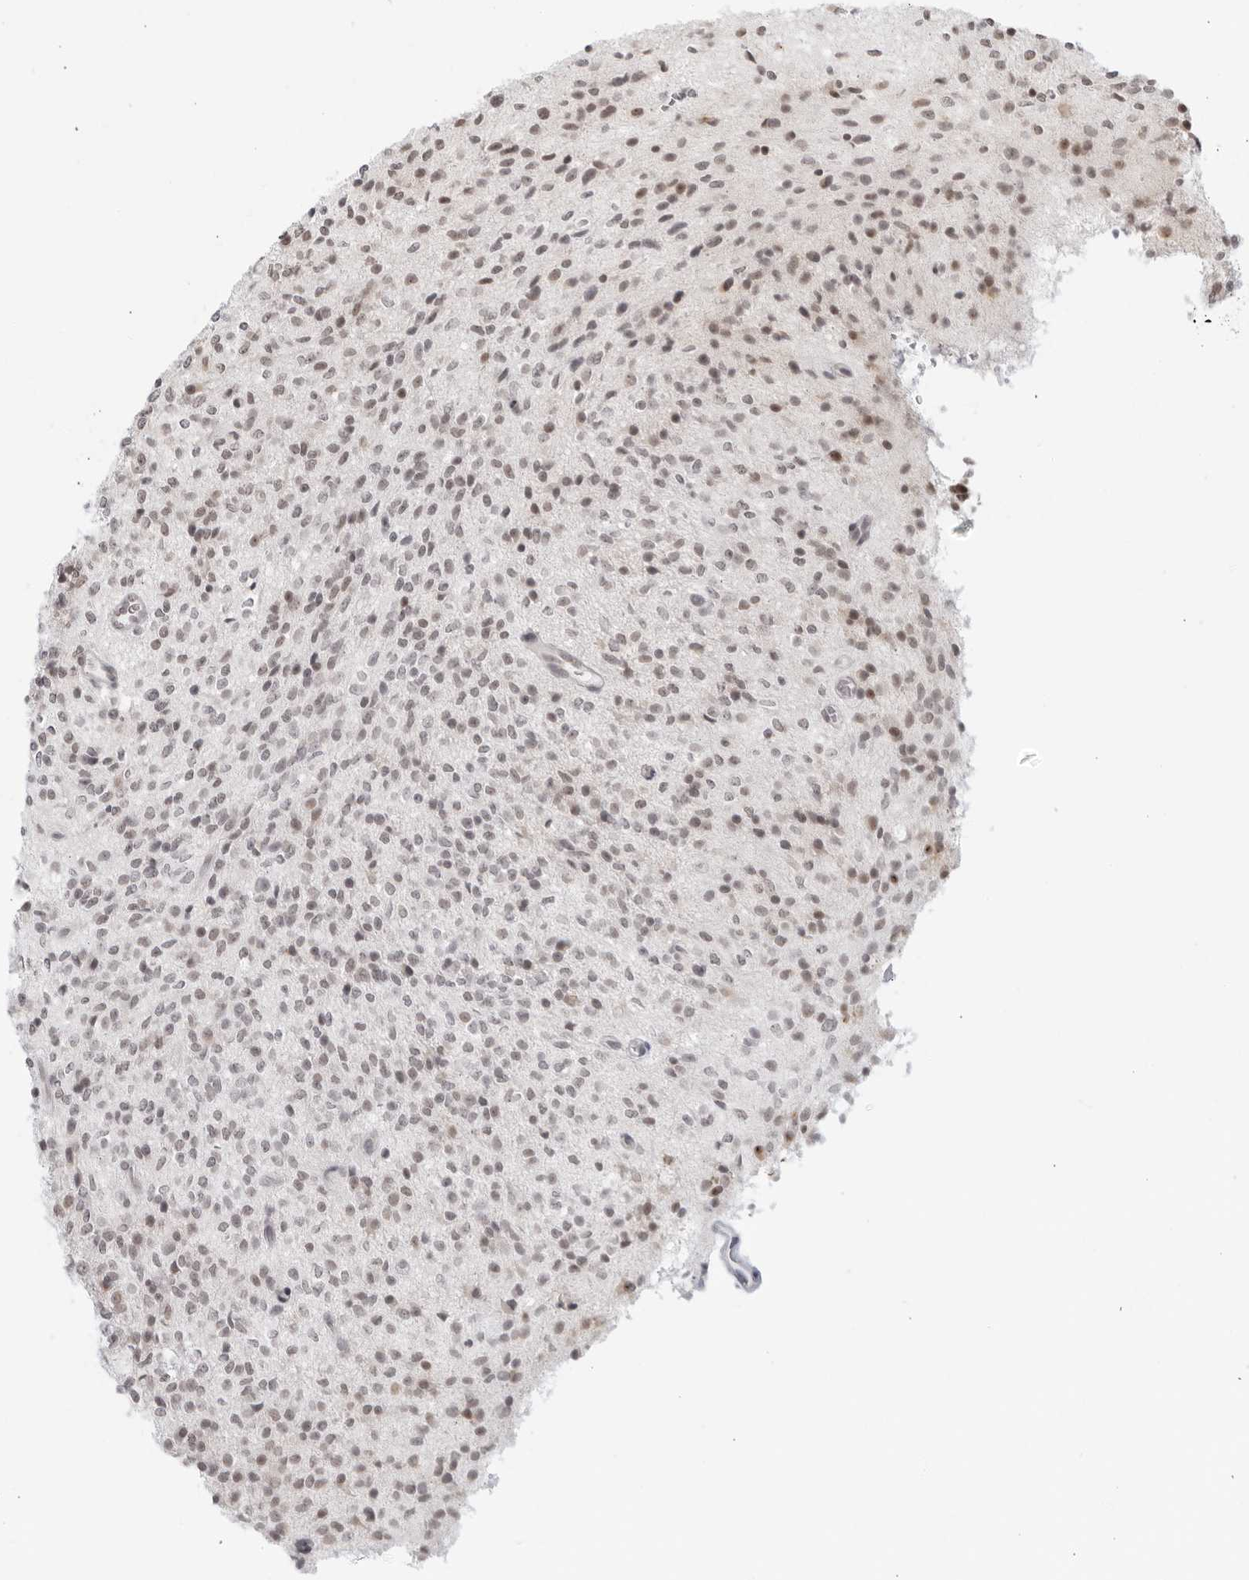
{"staining": {"intensity": "negative", "quantity": "none", "location": "none"}, "tissue": "glioma", "cell_type": "Tumor cells", "image_type": "cancer", "snomed": [{"axis": "morphology", "description": "Glioma, malignant, High grade"}, {"axis": "topography", "description": "Brain"}], "caption": "Immunohistochemistry photomicrograph of human malignant high-grade glioma stained for a protein (brown), which demonstrates no staining in tumor cells.", "gene": "RAB11FIP3", "patient": {"sex": "male", "age": 34}}